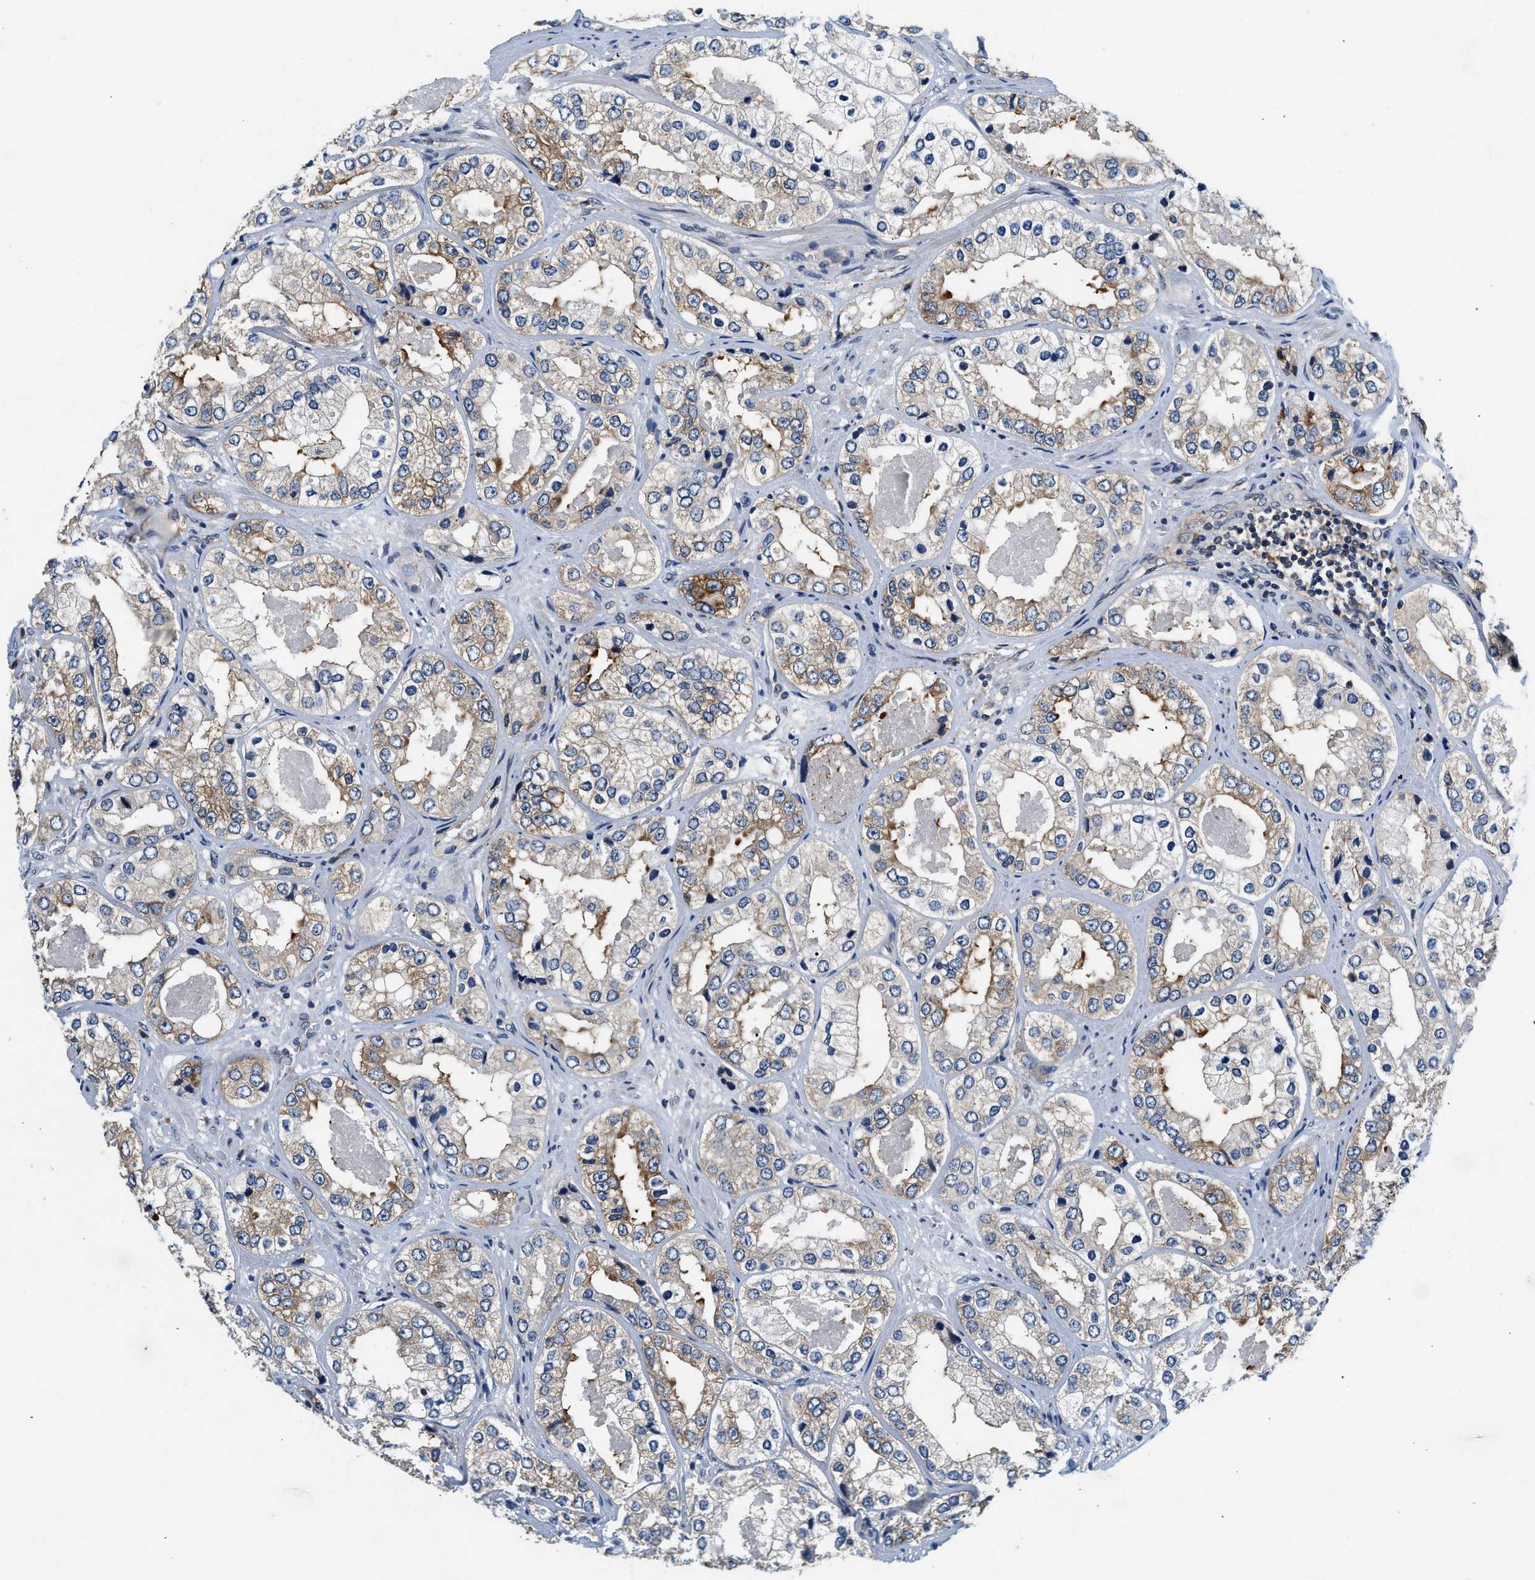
{"staining": {"intensity": "moderate", "quantity": "25%-75%", "location": "cytoplasmic/membranous"}, "tissue": "prostate cancer", "cell_type": "Tumor cells", "image_type": "cancer", "snomed": [{"axis": "morphology", "description": "Adenocarcinoma, High grade"}, {"axis": "topography", "description": "Prostate"}], "caption": "A photomicrograph of human high-grade adenocarcinoma (prostate) stained for a protein demonstrates moderate cytoplasmic/membranous brown staining in tumor cells. The staining was performed using DAB (3,3'-diaminobenzidine) to visualize the protein expression in brown, while the nuclei were stained in blue with hematoxylin (Magnification: 20x).", "gene": "PA2G4", "patient": {"sex": "male", "age": 61}}